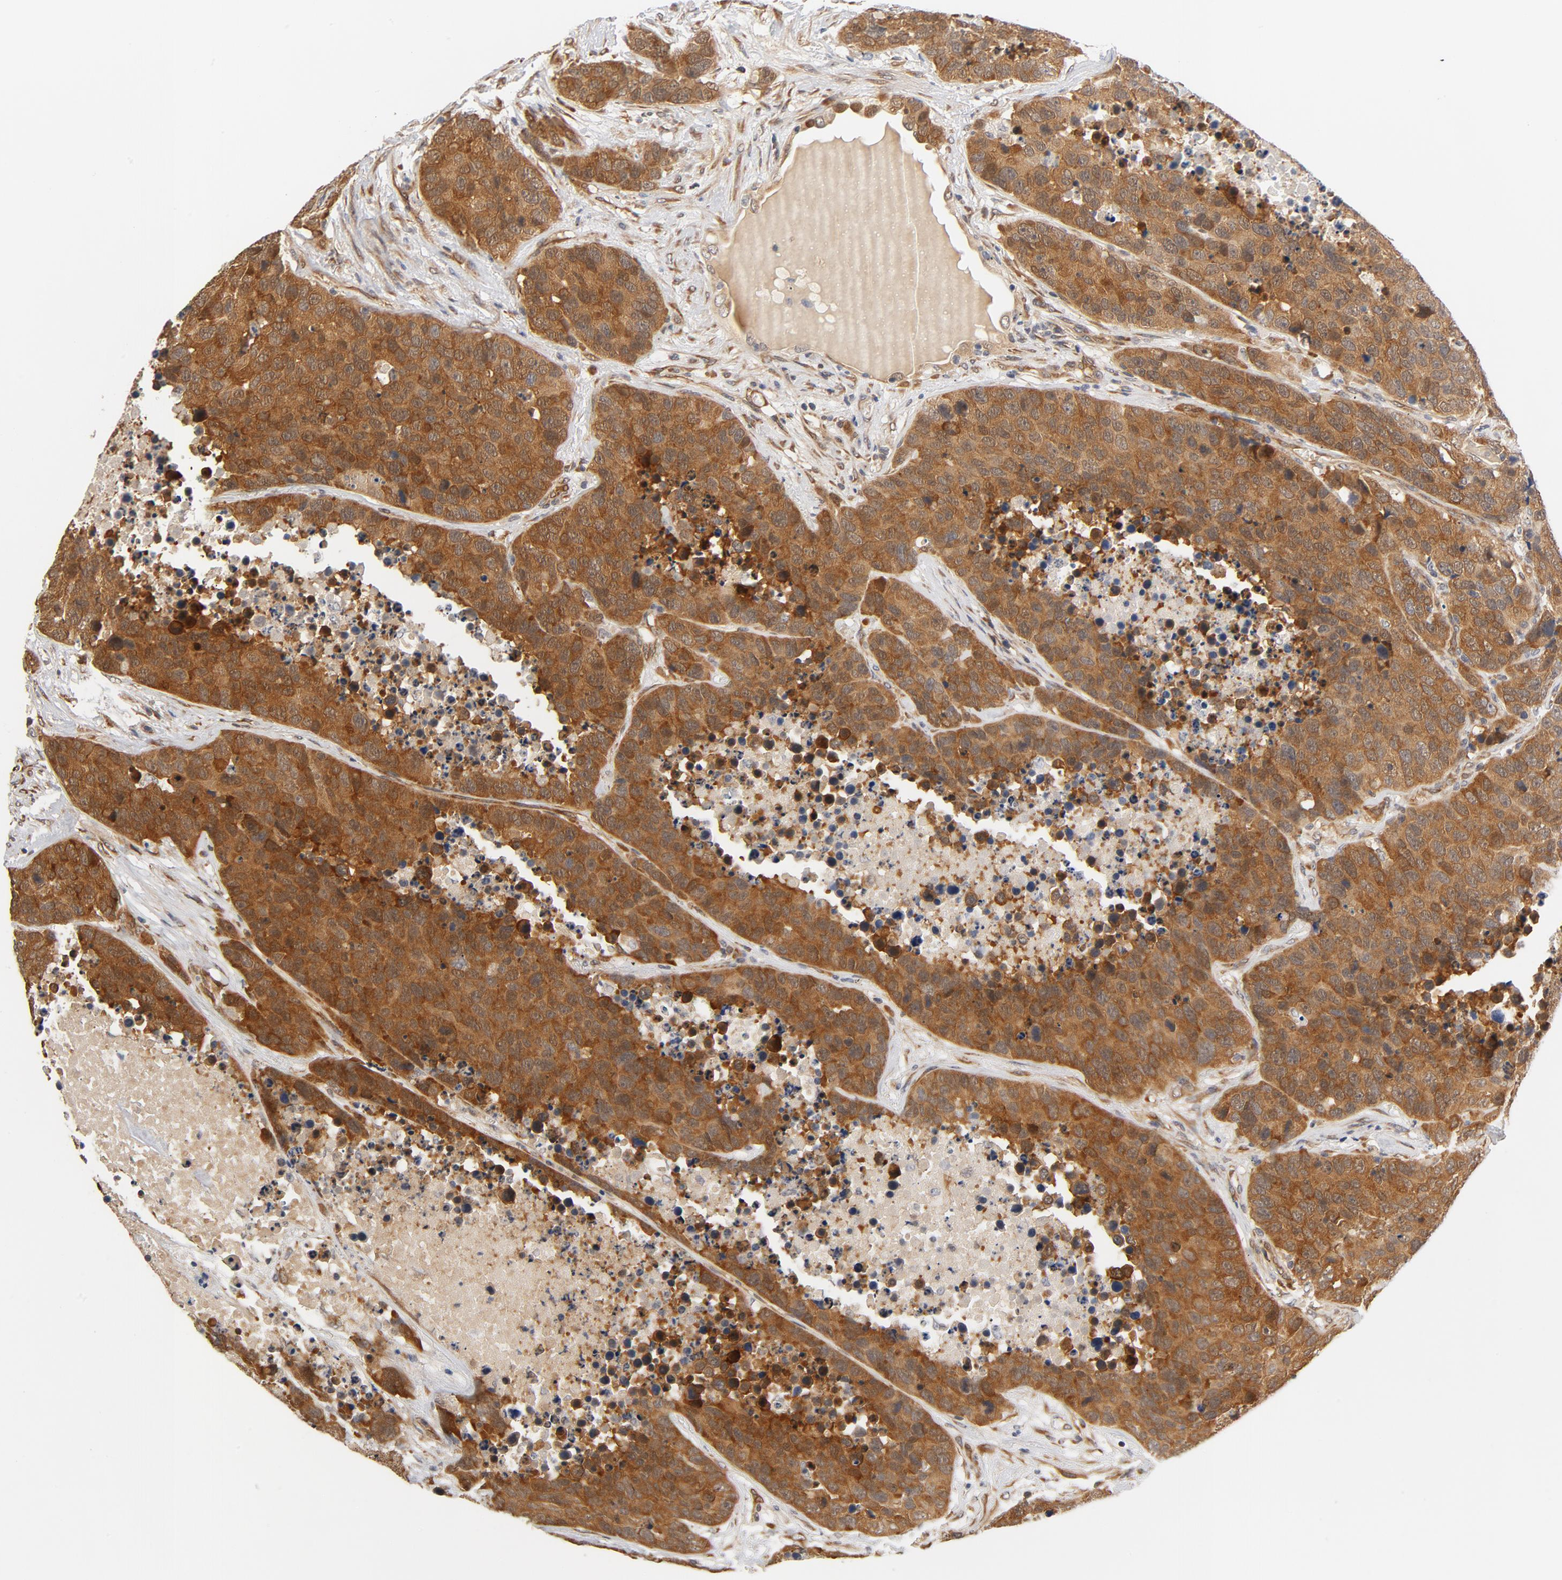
{"staining": {"intensity": "strong", "quantity": ">75%", "location": "cytoplasmic/membranous"}, "tissue": "carcinoid", "cell_type": "Tumor cells", "image_type": "cancer", "snomed": [{"axis": "morphology", "description": "Carcinoid, malignant, NOS"}, {"axis": "topography", "description": "Lung"}], "caption": "The image reveals a brown stain indicating the presence of a protein in the cytoplasmic/membranous of tumor cells in malignant carcinoid.", "gene": "EIF4E", "patient": {"sex": "male", "age": 60}}